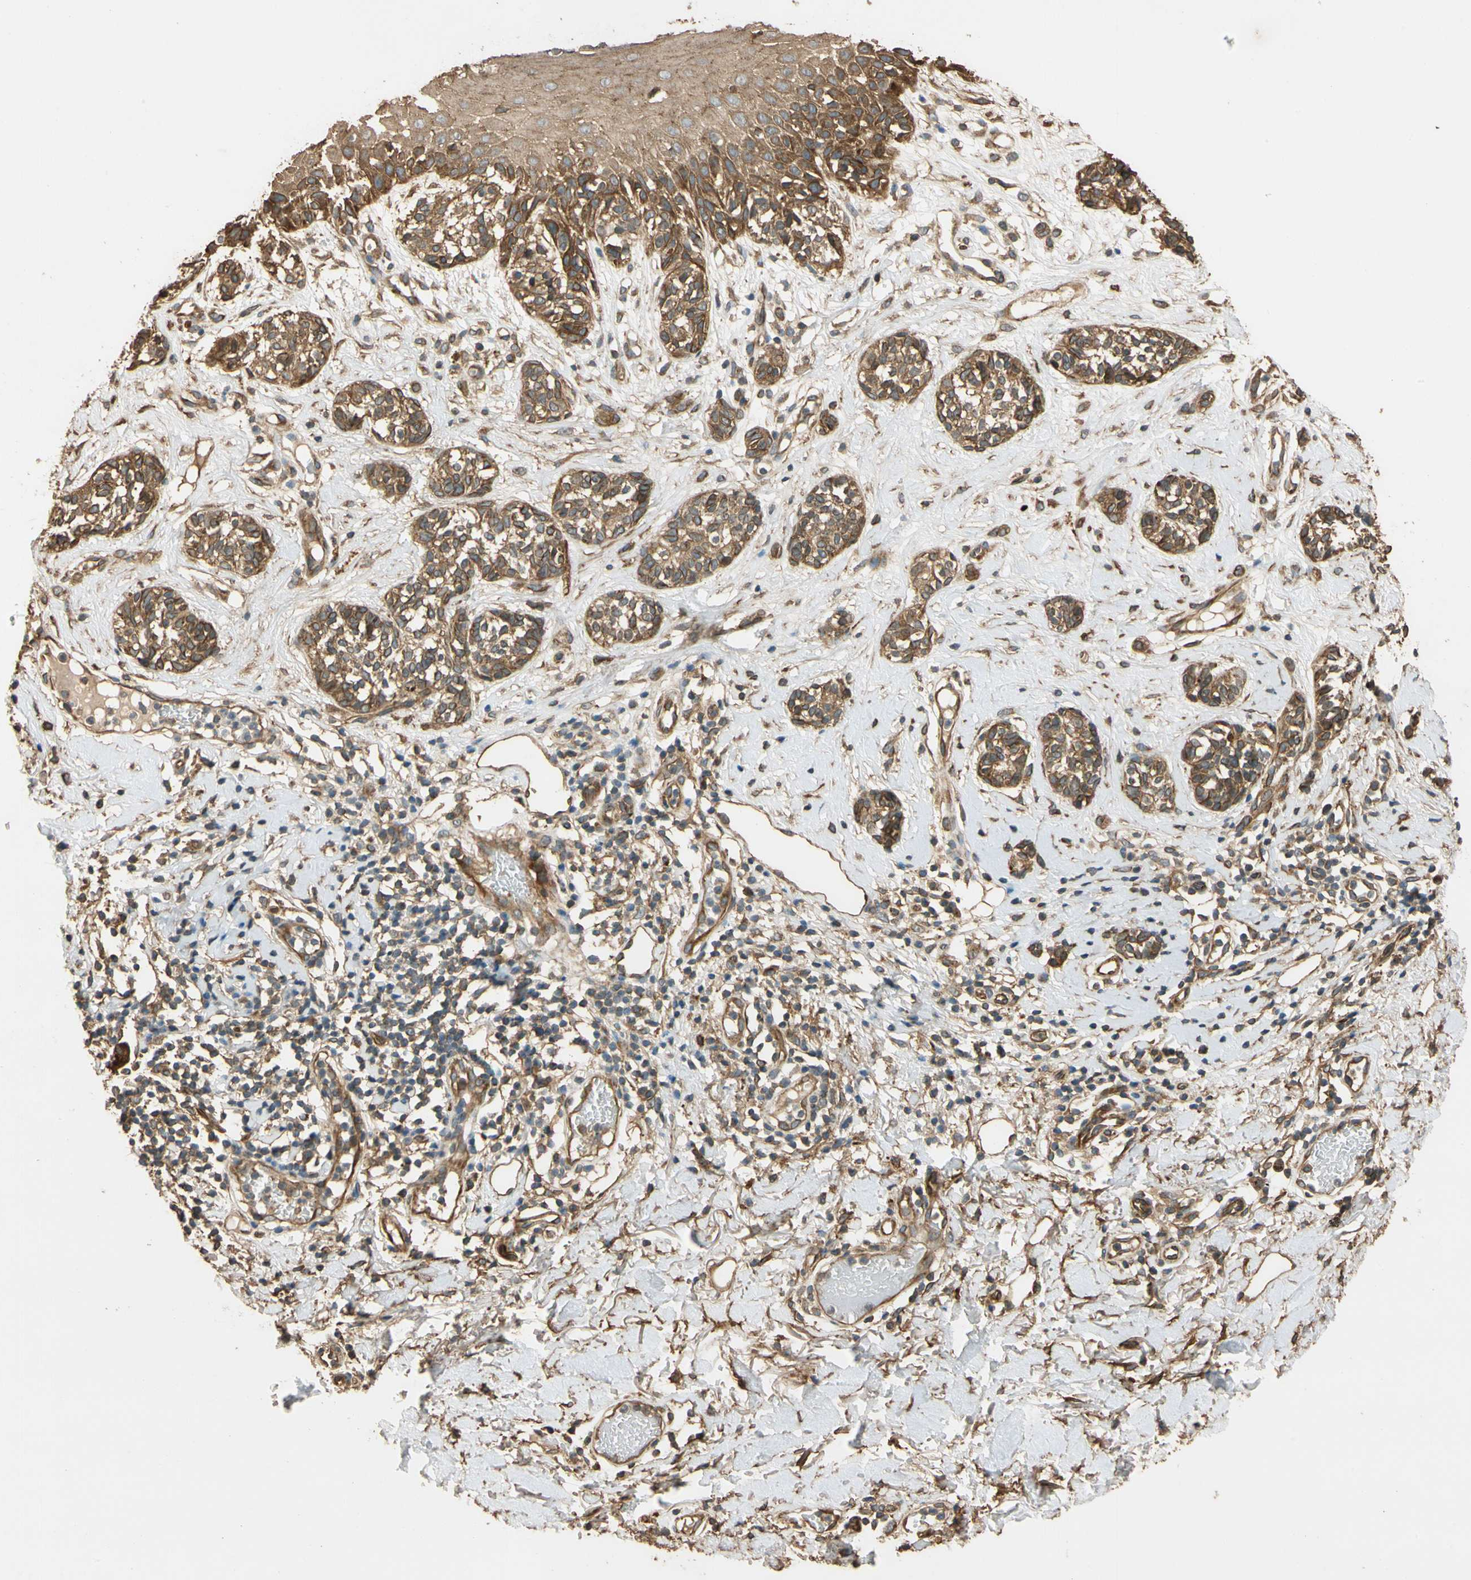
{"staining": {"intensity": "moderate", "quantity": ">75%", "location": "cytoplasmic/membranous"}, "tissue": "melanoma", "cell_type": "Tumor cells", "image_type": "cancer", "snomed": [{"axis": "morphology", "description": "Malignant melanoma, NOS"}, {"axis": "topography", "description": "Skin"}], "caption": "Immunohistochemical staining of human malignant melanoma displays medium levels of moderate cytoplasmic/membranous protein positivity in about >75% of tumor cells. (DAB IHC with brightfield microscopy, high magnification).", "gene": "MGRN1", "patient": {"sex": "male", "age": 64}}